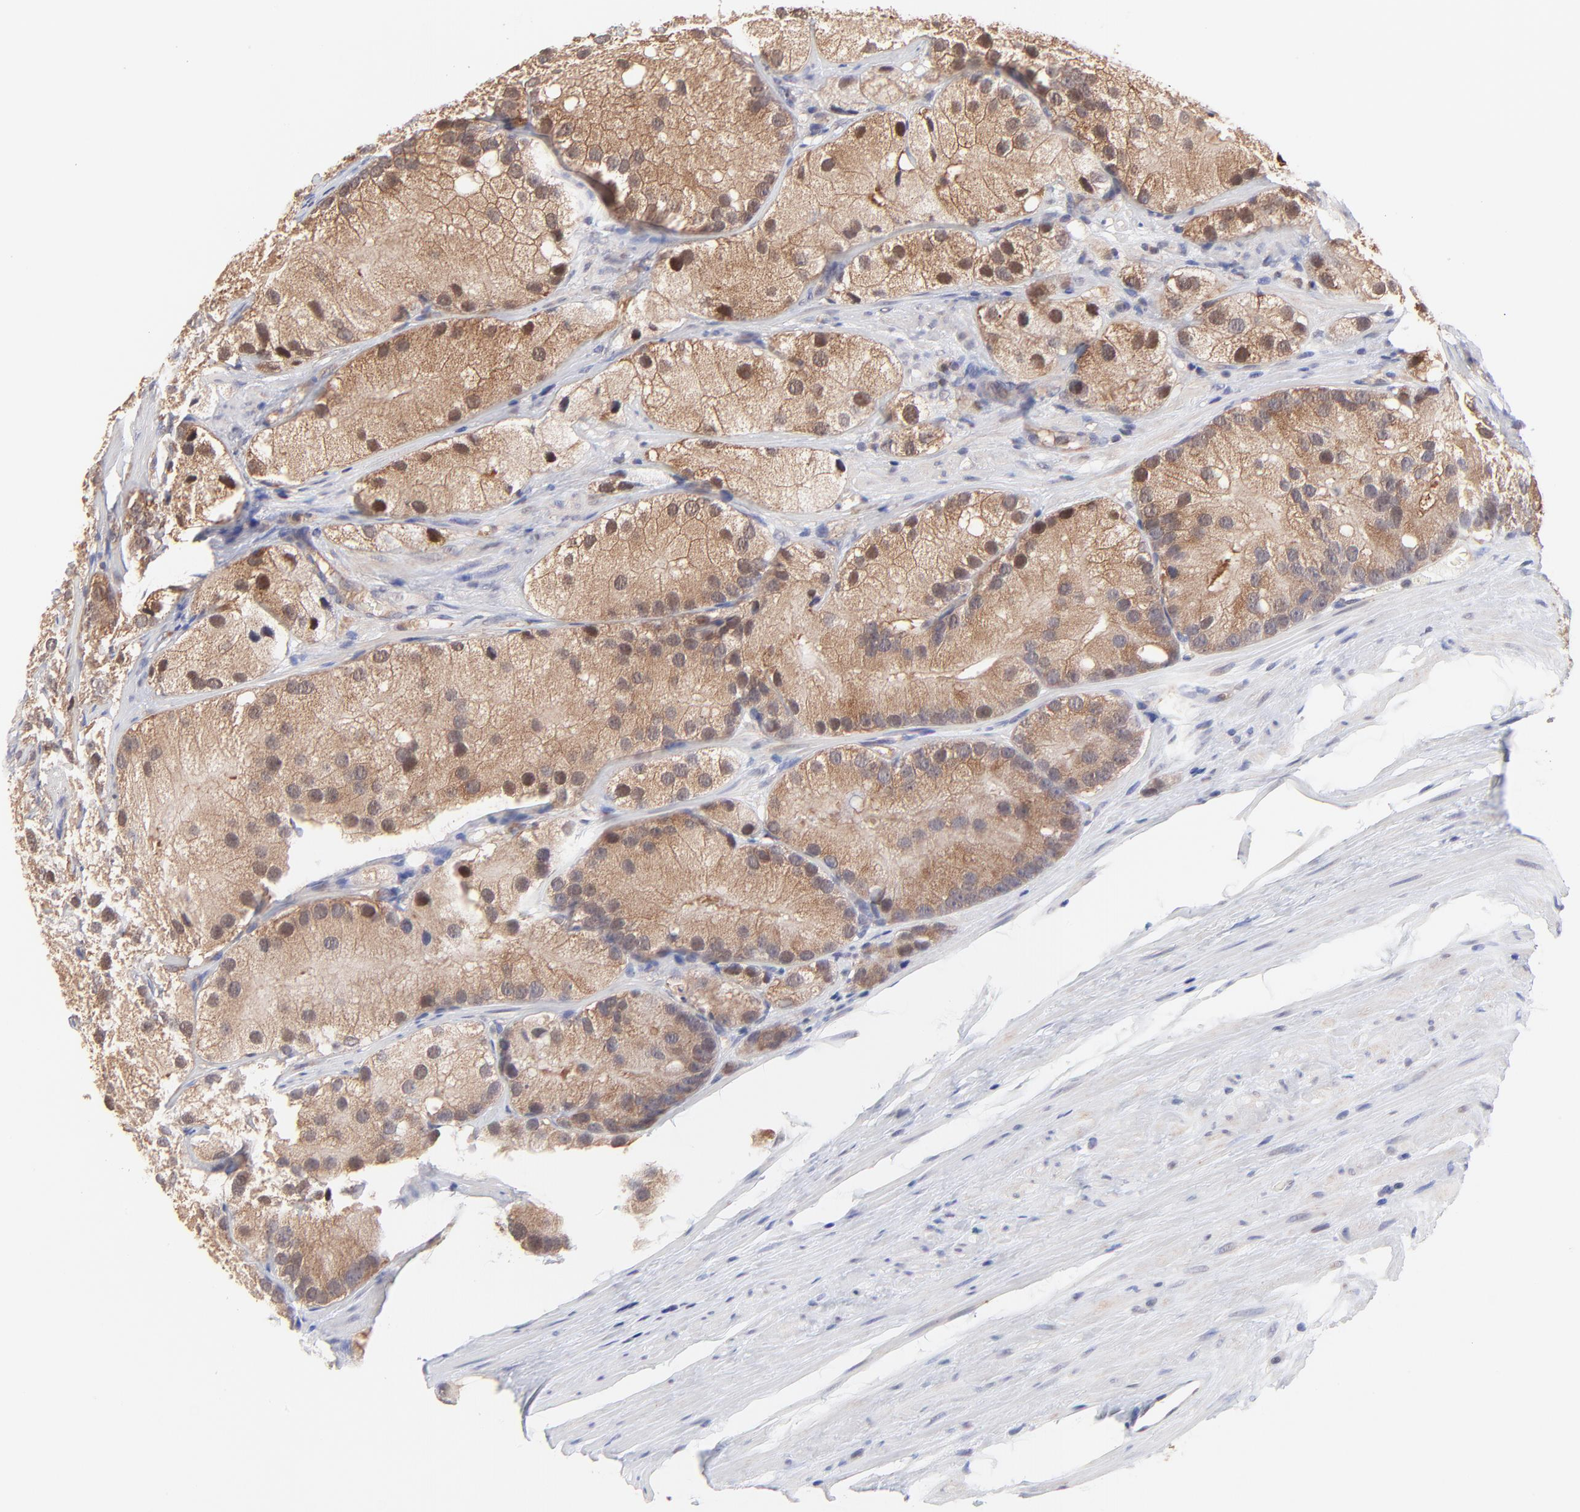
{"staining": {"intensity": "moderate", "quantity": ">75%", "location": "cytoplasmic/membranous"}, "tissue": "prostate cancer", "cell_type": "Tumor cells", "image_type": "cancer", "snomed": [{"axis": "morphology", "description": "Adenocarcinoma, Low grade"}, {"axis": "topography", "description": "Prostate"}], "caption": "High-magnification brightfield microscopy of prostate cancer (low-grade adenocarcinoma) stained with DAB (brown) and counterstained with hematoxylin (blue). tumor cells exhibit moderate cytoplasmic/membranous positivity is appreciated in approximately>75% of cells.", "gene": "PSMA6", "patient": {"sex": "male", "age": 69}}